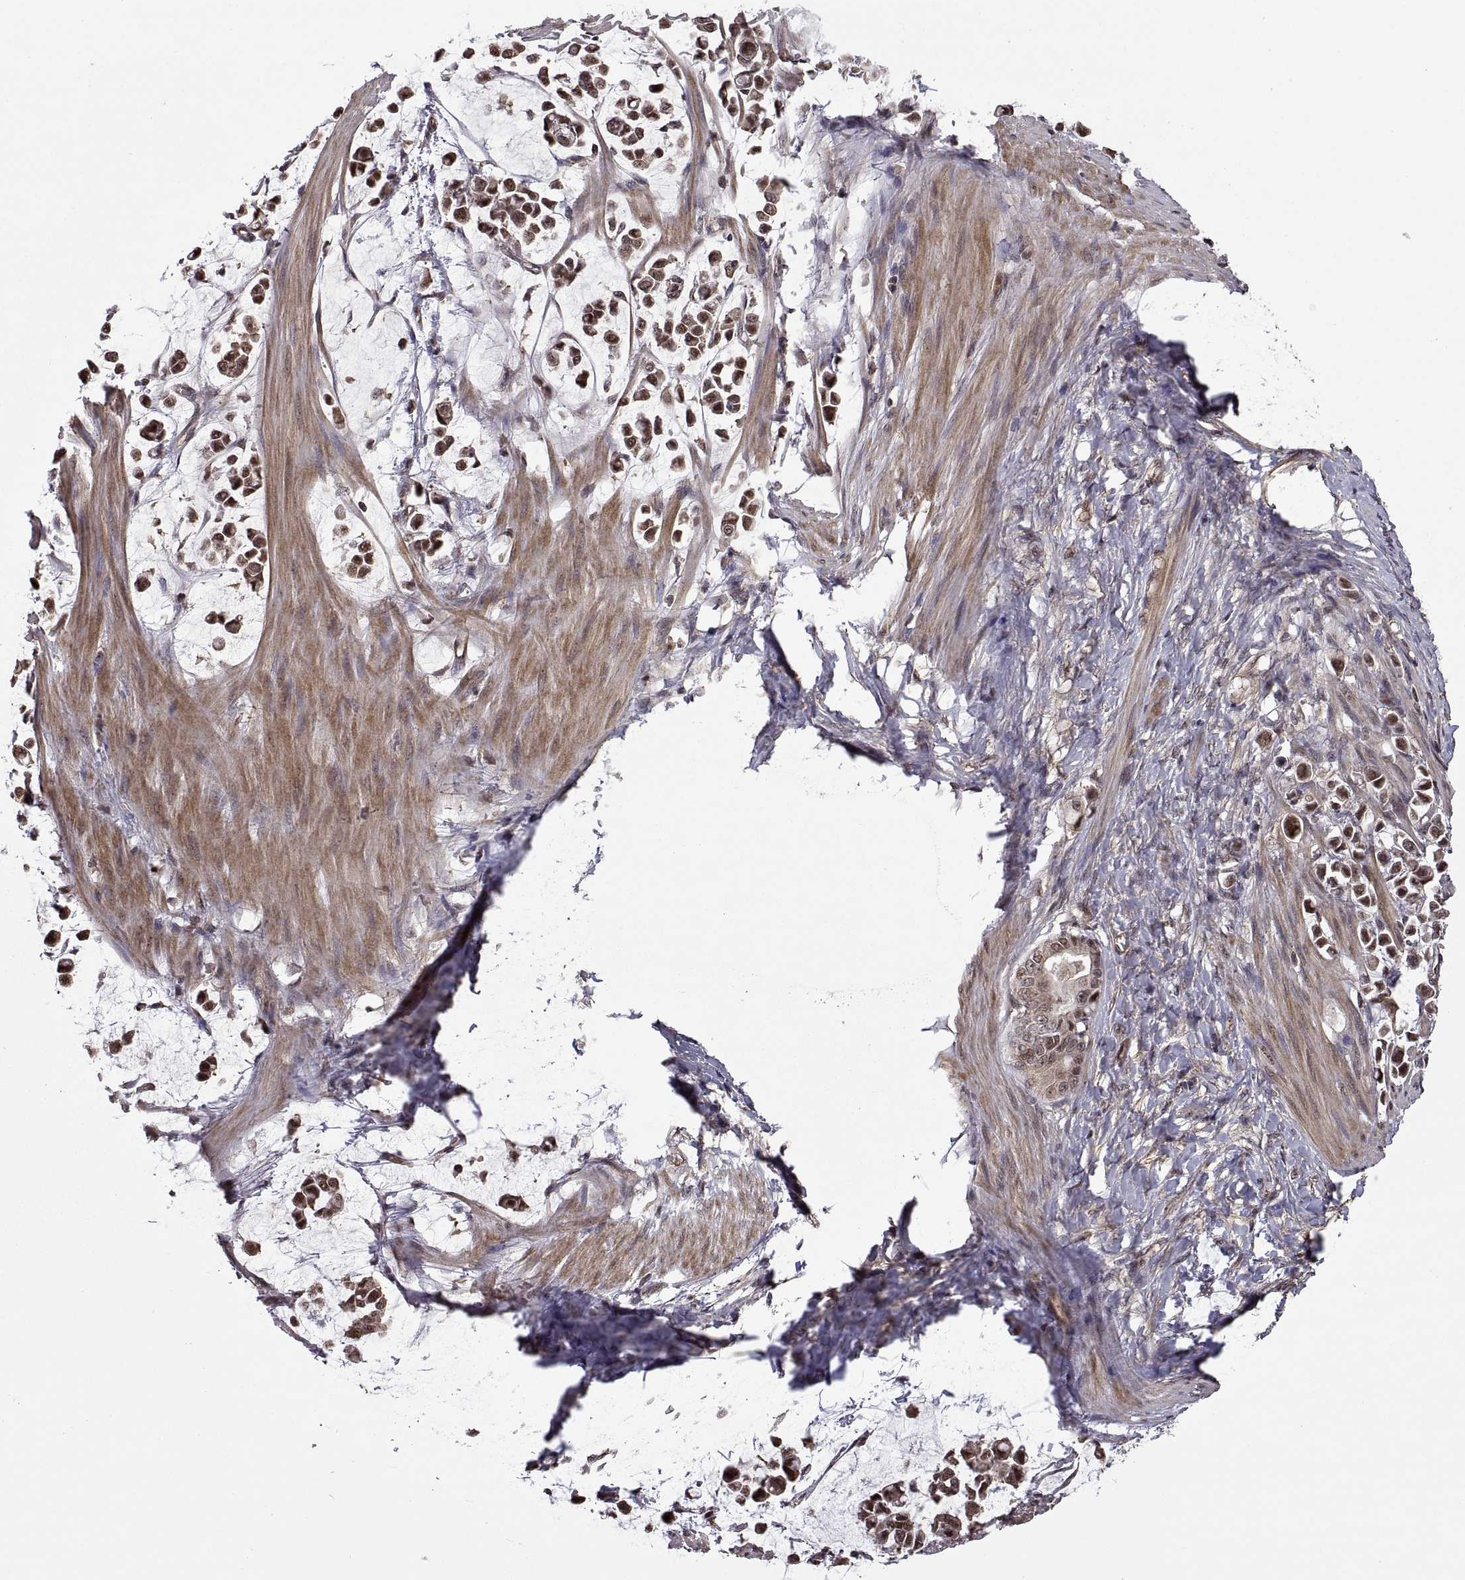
{"staining": {"intensity": "moderate", "quantity": ">75%", "location": "cytoplasmic/membranous,nuclear"}, "tissue": "stomach cancer", "cell_type": "Tumor cells", "image_type": "cancer", "snomed": [{"axis": "morphology", "description": "Adenocarcinoma, NOS"}, {"axis": "topography", "description": "Stomach"}], "caption": "Immunohistochemistry micrograph of human stomach cancer (adenocarcinoma) stained for a protein (brown), which demonstrates medium levels of moderate cytoplasmic/membranous and nuclear positivity in approximately >75% of tumor cells.", "gene": "ARRB1", "patient": {"sex": "male", "age": 82}}